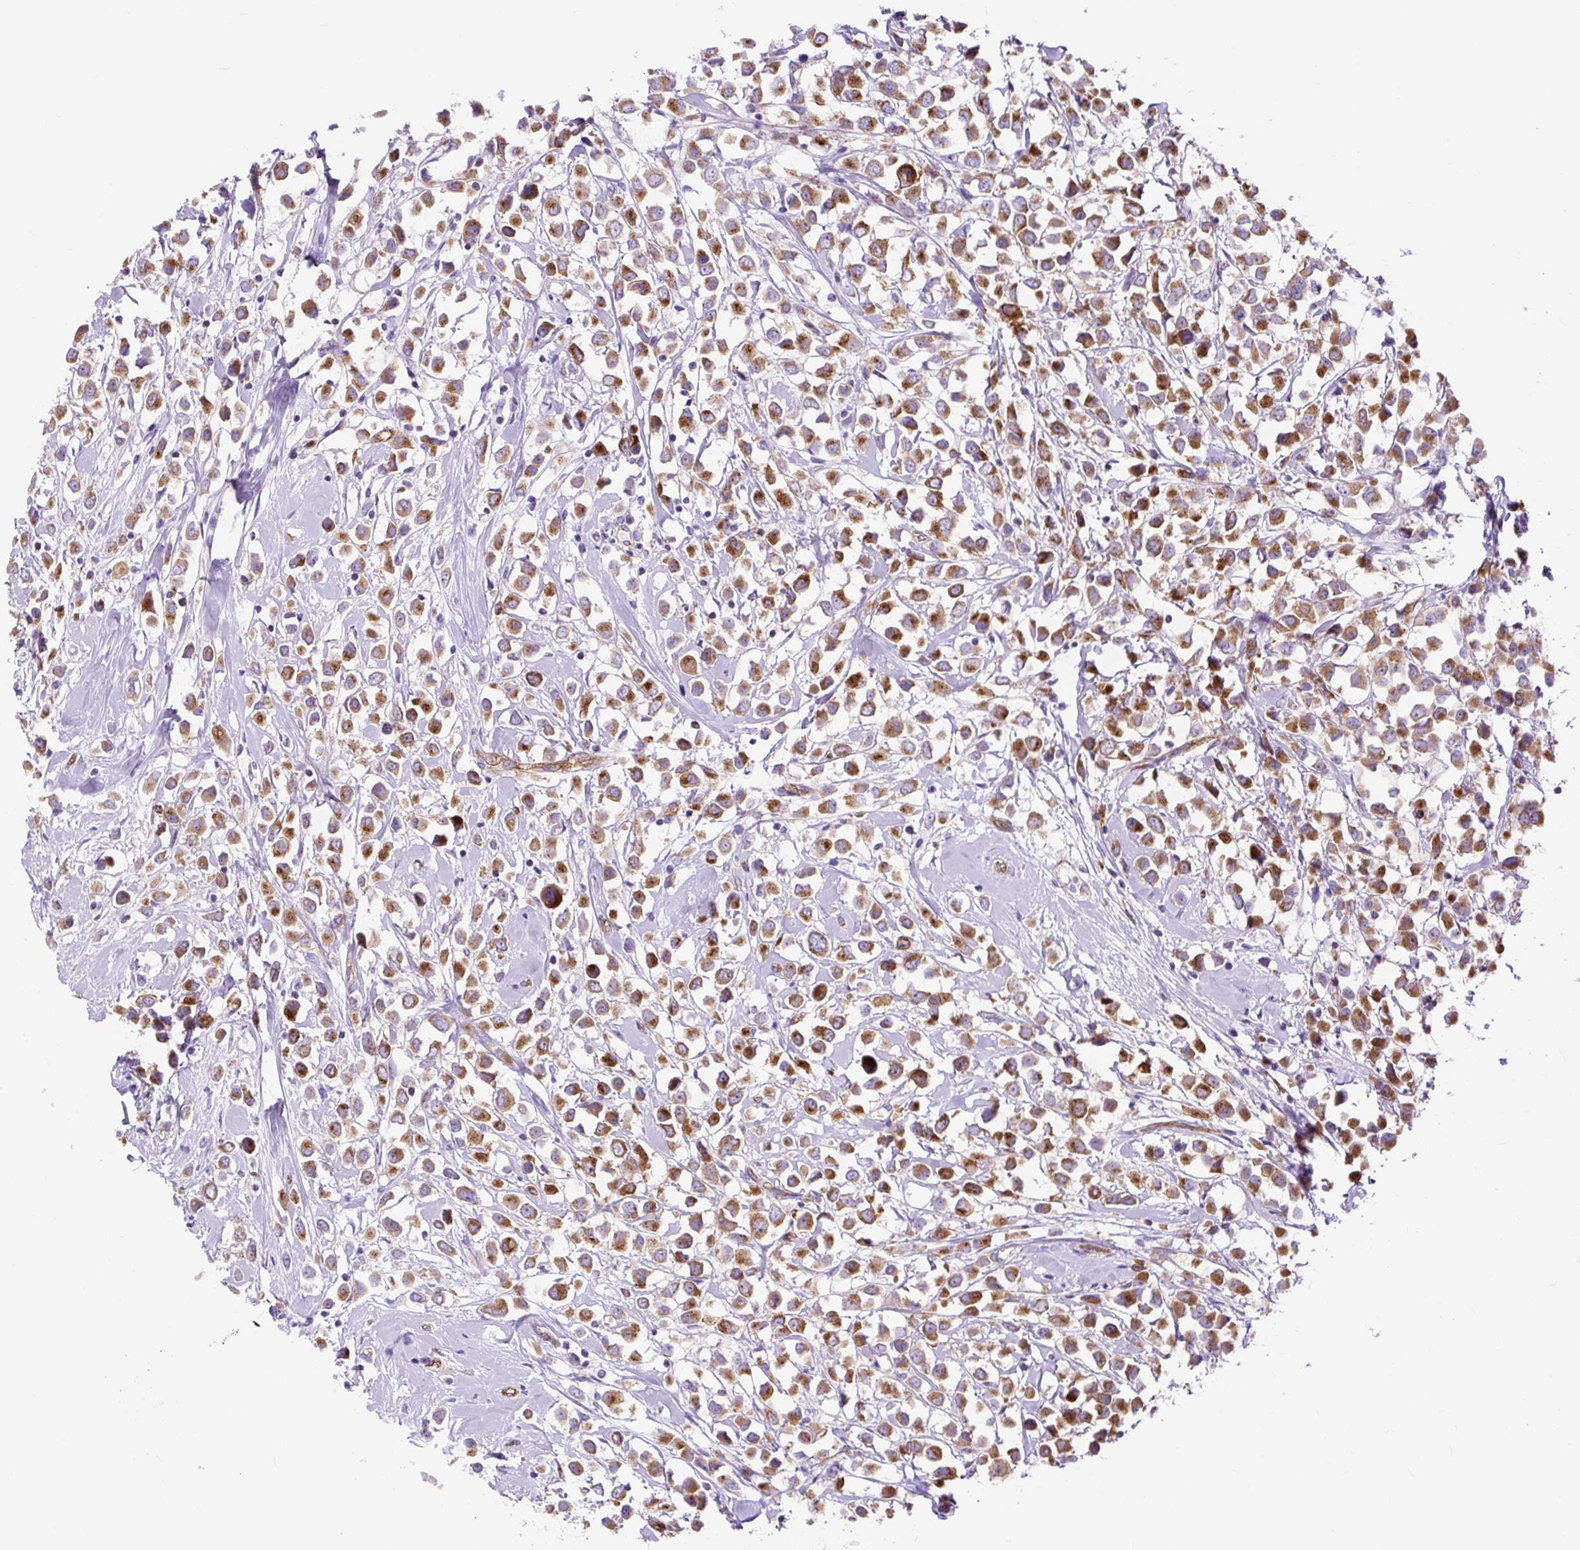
{"staining": {"intensity": "strong", "quantity": ">75%", "location": "cytoplasmic/membranous"}, "tissue": "breast cancer", "cell_type": "Tumor cells", "image_type": "cancer", "snomed": [{"axis": "morphology", "description": "Duct carcinoma"}, {"axis": "topography", "description": "Breast"}], "caption": "Strong cytoplasmic/membranous staining is seen in about >75% of tumor cells in breast invasive ductal carcinoma.", "gene": "HIP1R", "patient": {"sex": "female", "age": 87}}